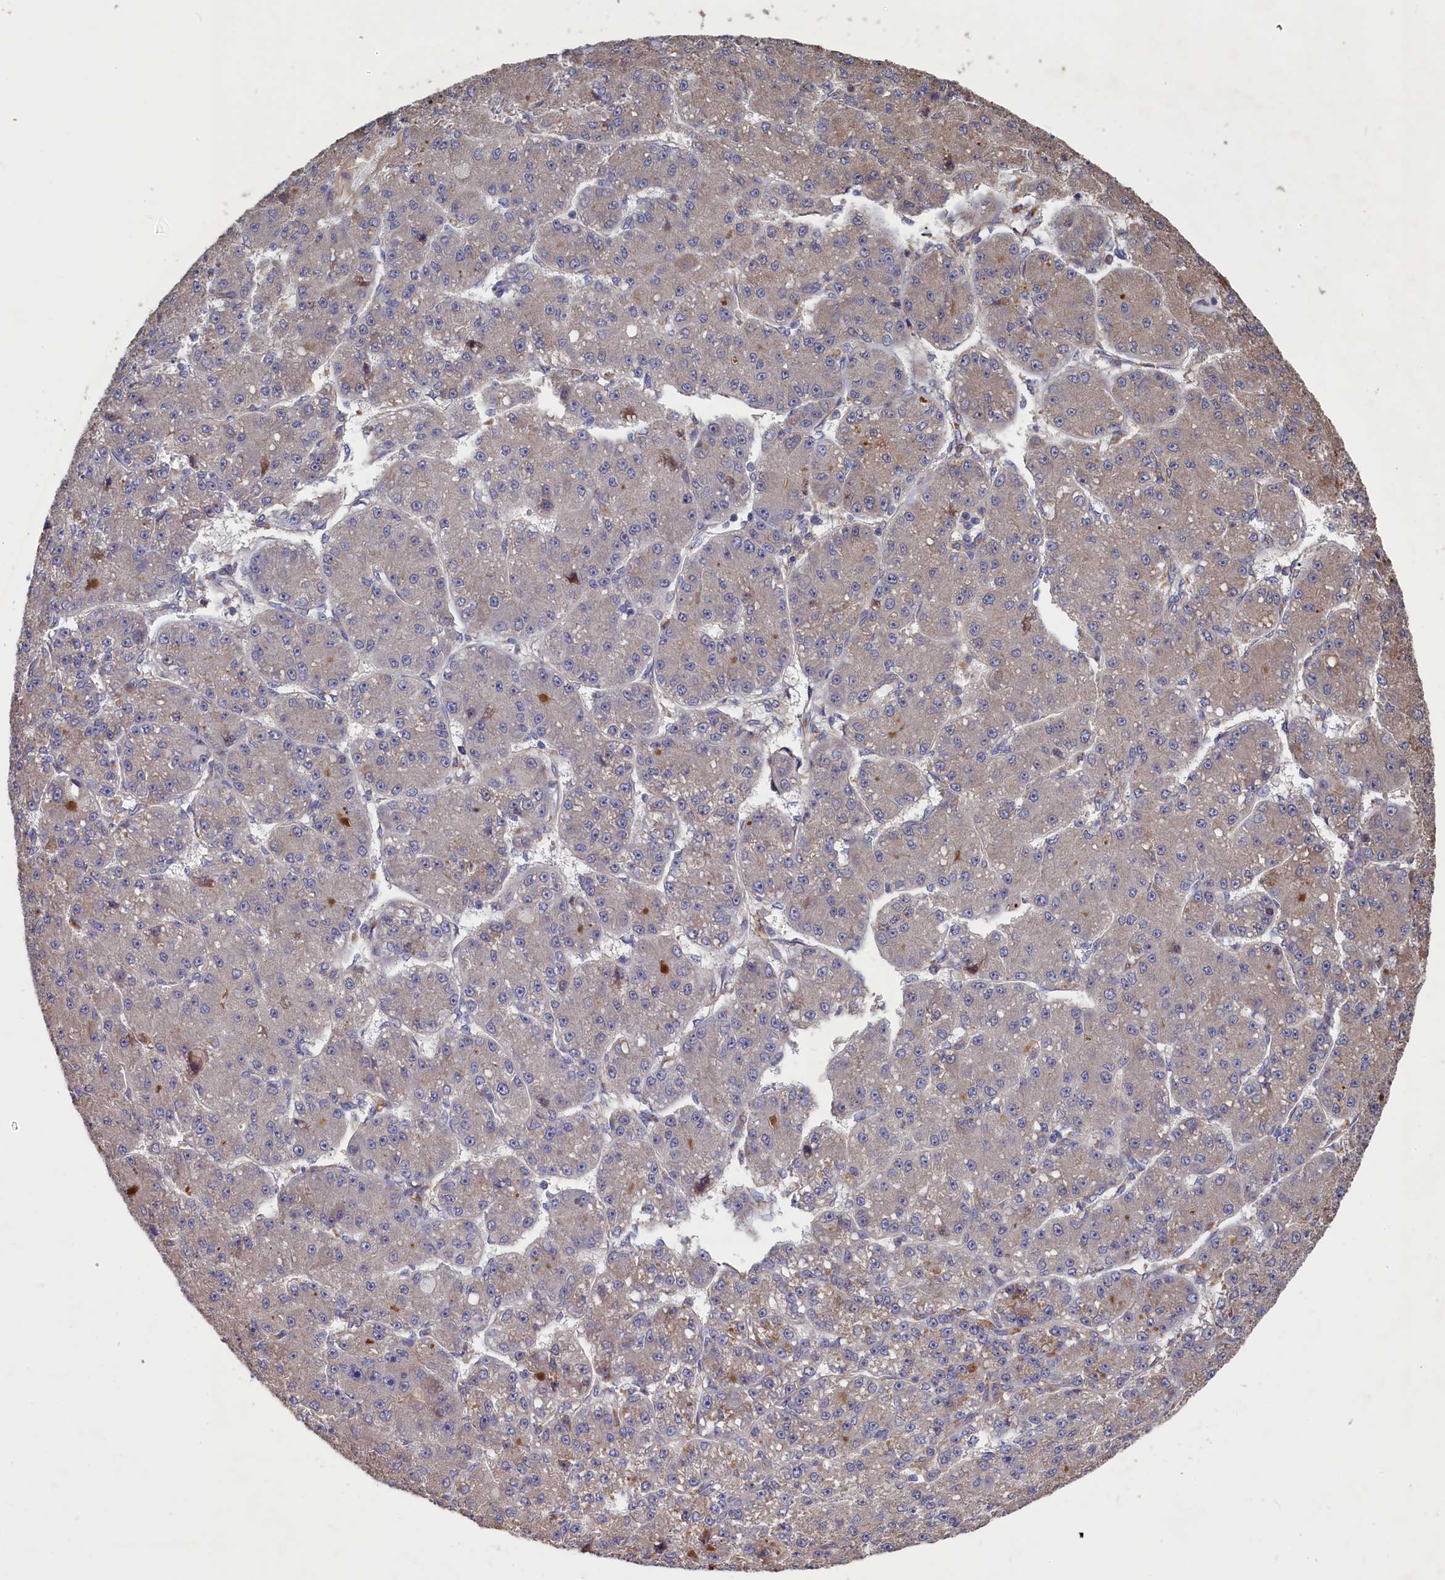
{"staining": {"intensity": "negative", "quantity": "none", "location": "none"}, "tissue": "liver cancer", "cell_type": "Tumor cells", "image_type": "cancer", "snomed": [{"axis": "morphology", "description": "Carcinoma, Hepatocellular, NOS"}, {"axis": "topography", "description": "Liver"}], "caption": "Hepatocellular carcinoma (liver) was stained to show a protein in brown. There is no significant positivity in tumor cells. (Stains: DAB (3,3'-diaminobenzidine) immunohistochemistry (IHC) with hematoxylin counter stain, Microscopy: brightfield microscopy at high magnification).", "gene": "GREB1L", "patient": {"sex": "male", "age": 67}}